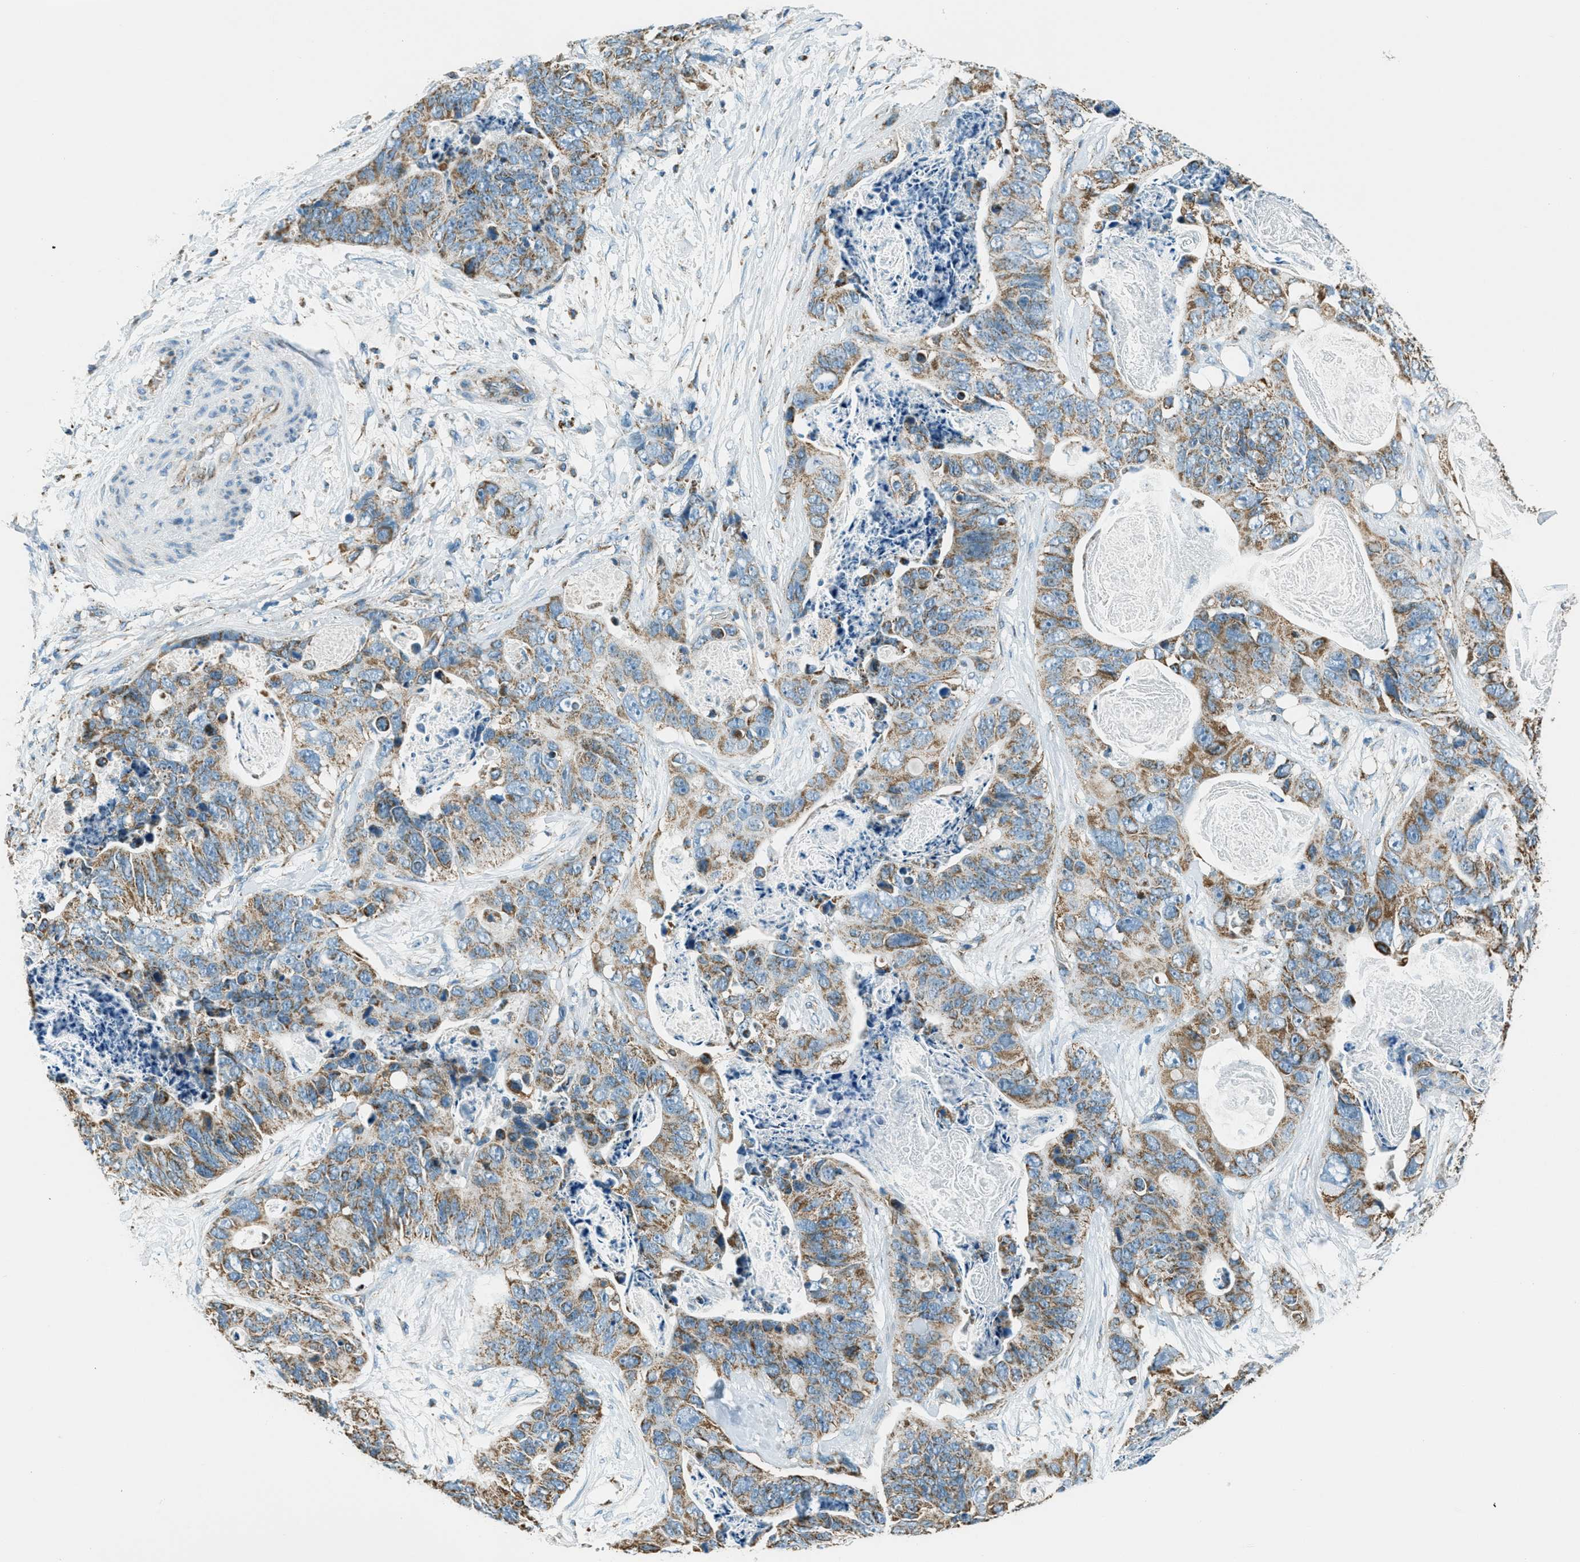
{"staining": {"intensity": "moderate", "quantity": ">75%", "location": "cytoplasmic/membranous"}, "tissue": "stomach cancer", "cell_type": "Tumor cells", "image_type": "cancer", "snomed": [{"axis": "morphology", "description": "Adenocarcinoma, NOS"}, {"axis": "topography", "description": "Stomach"}], "caption": "An immunohistochemistry (IHC) photomicrograph of neoplastic tissue is shown. Protein staining in brown shows moderate cytoplasmic/membranous positivity in stomach cancer within tumor cells. (DAB (3,3'-diaminobenzidine) IHC, brown staining for protein, blue staining for nuclei).", "gene": "CHST15", "patient": {"sex": "female", "age": 89}}